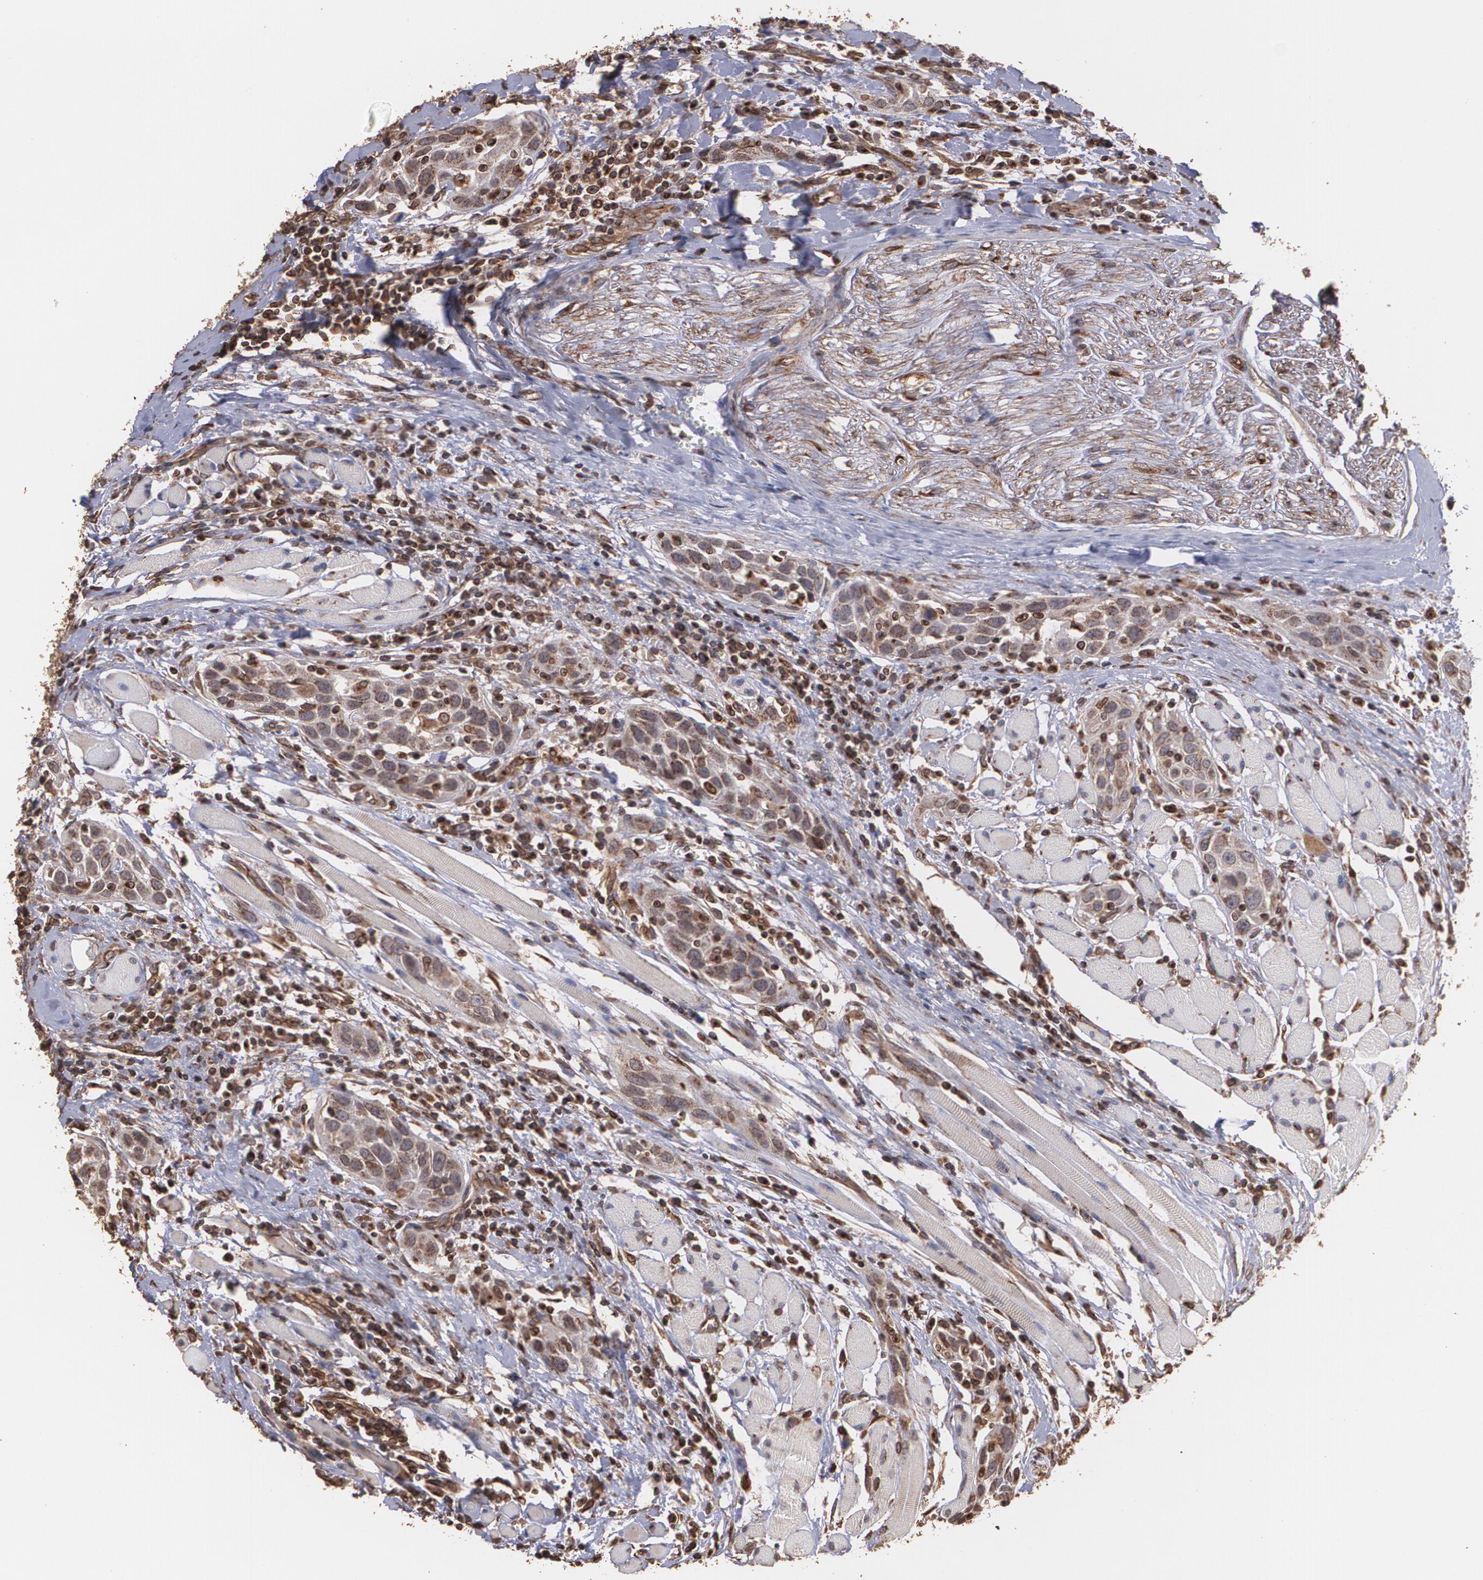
{"staining": {"intensity": "strong", "quantity": ">75%", "location": "cytoplasmic/membranous"}, "tissue": "head and neck cancer", "cell_type": "Tumor cells", "image_type": "cancer", "snomed": [{"axis": "morphology", "description": "Squamous cell carcinoma, NOS"}, {"axis": "topography", "description": "Oral tissue"}, {"axis": "topography", "description": "Head-Neck"}], "caption": "IHC staining of head and neck squamous cell carcinoma, which exhibits high levels of strong cytoplasmic/membranous staining in approximately >75% of tumor cells indicating strong cytoplasmic/membranous protein expression. The staining was performed using DAB (brown) for protein detection and nuclei were counterstained in hematoxylin (blue).", "gene": "TRIP11", "patient": {"sex": "female", "age": 50}}